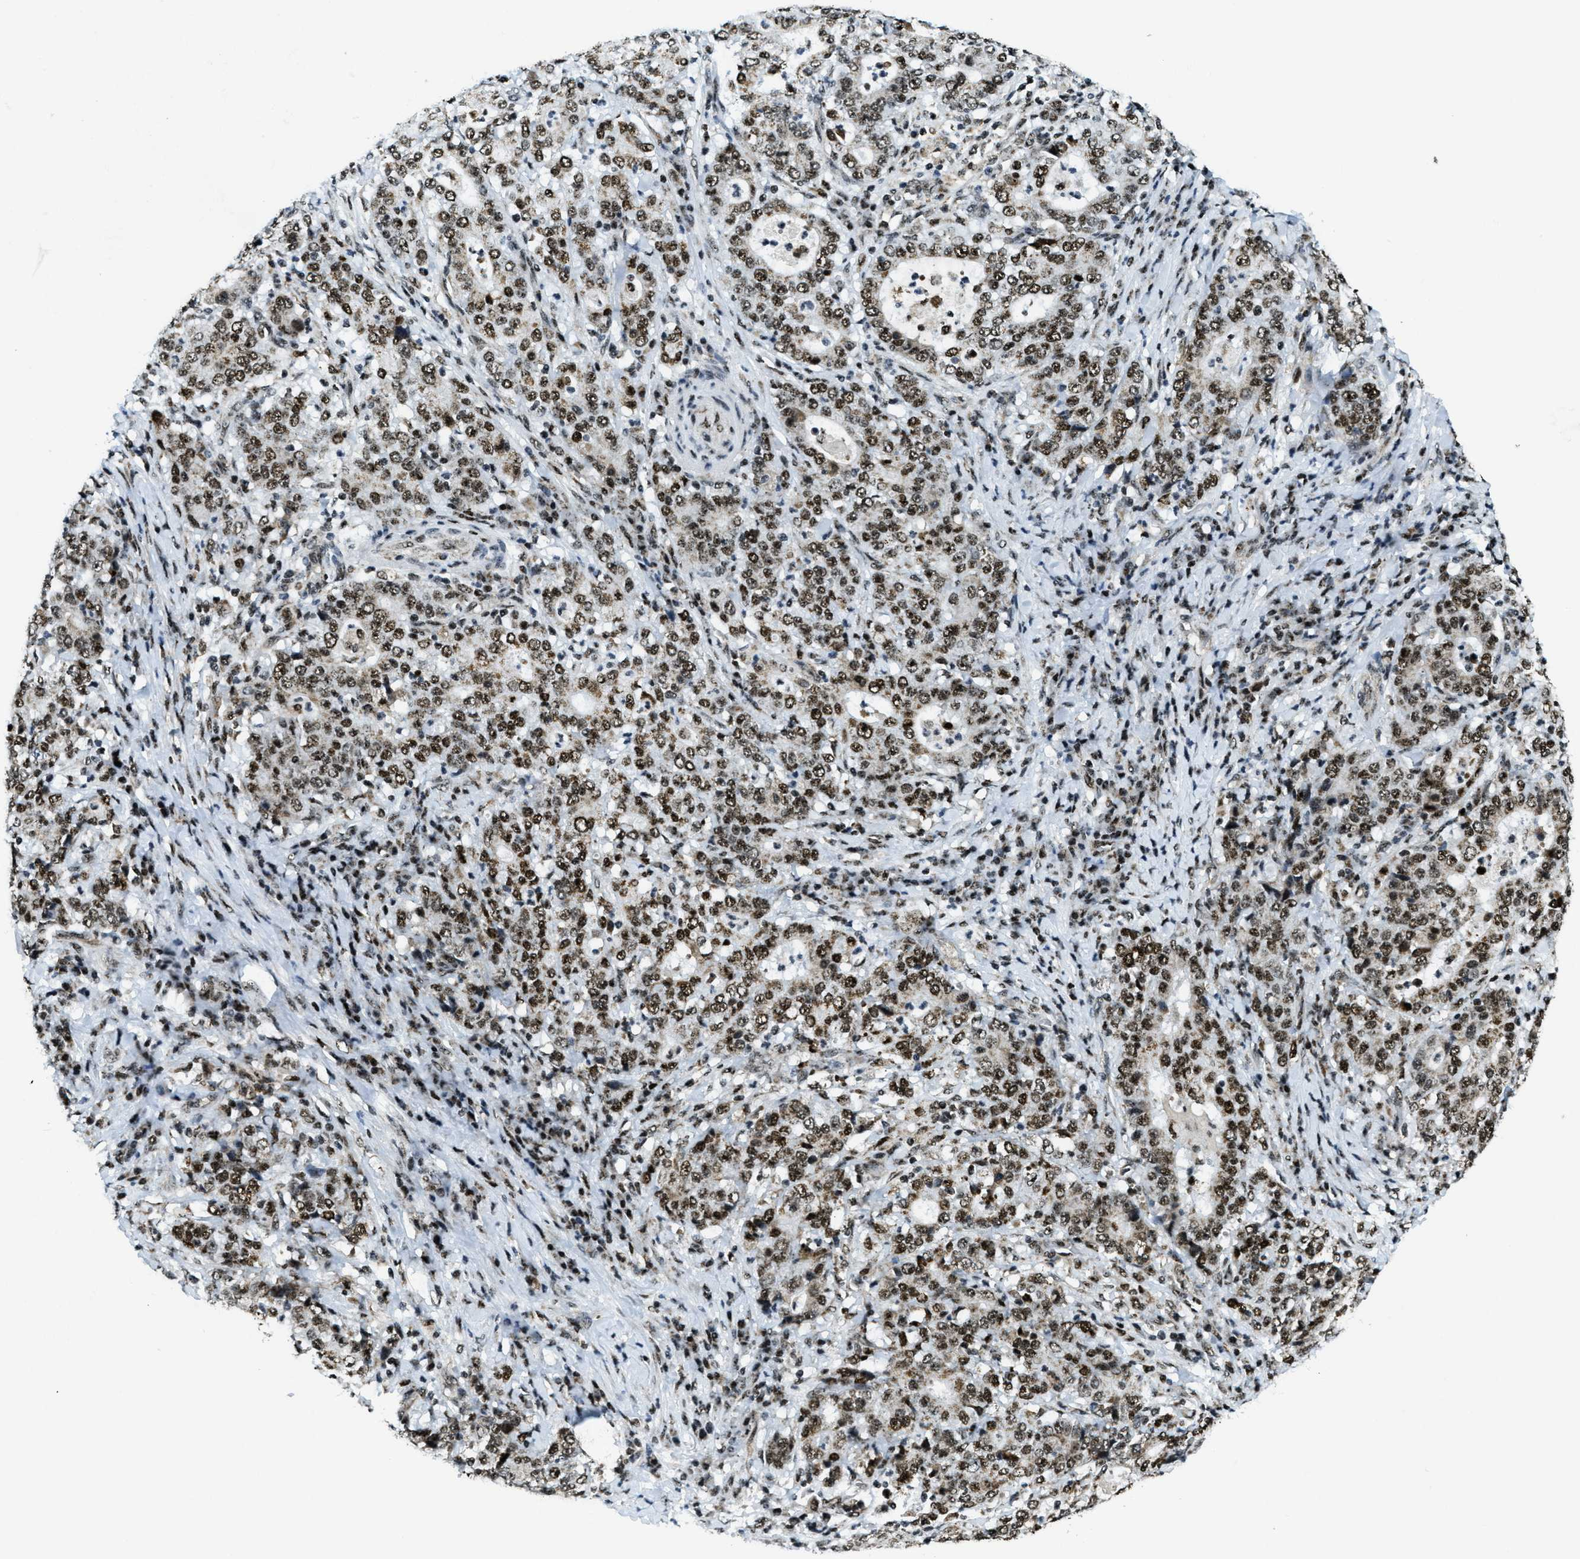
{"staining": {"intensity": "strong", "quantity": ">75%", "location": "cytoplasmic/membranous,nuclear"}, "tissue": "stomach cancer", "cell_type": "Tumor cells", "image_type": "cancer", "snomed": [{"axis": "morphology", "description": "Normal tissue, NOS"}, {"axis": "morphology", "description": "Adenocarcinoma, NOS"}, {"axis": "topography", "description": "Stomach, upper"}, {"axis": "topography", "description": "Stomach"}], "caption": "Immunohistochemistry (DAB (3,3'-diaminobenzidine)) staining of stomach cancer (adenocarcinoma) exhibits strong cytoplasmic/membranous and nuclear protein staining in approximately >75% of tumor cells.", "gene": "SP100", "patient": {"sex": "male", "age": 59}}